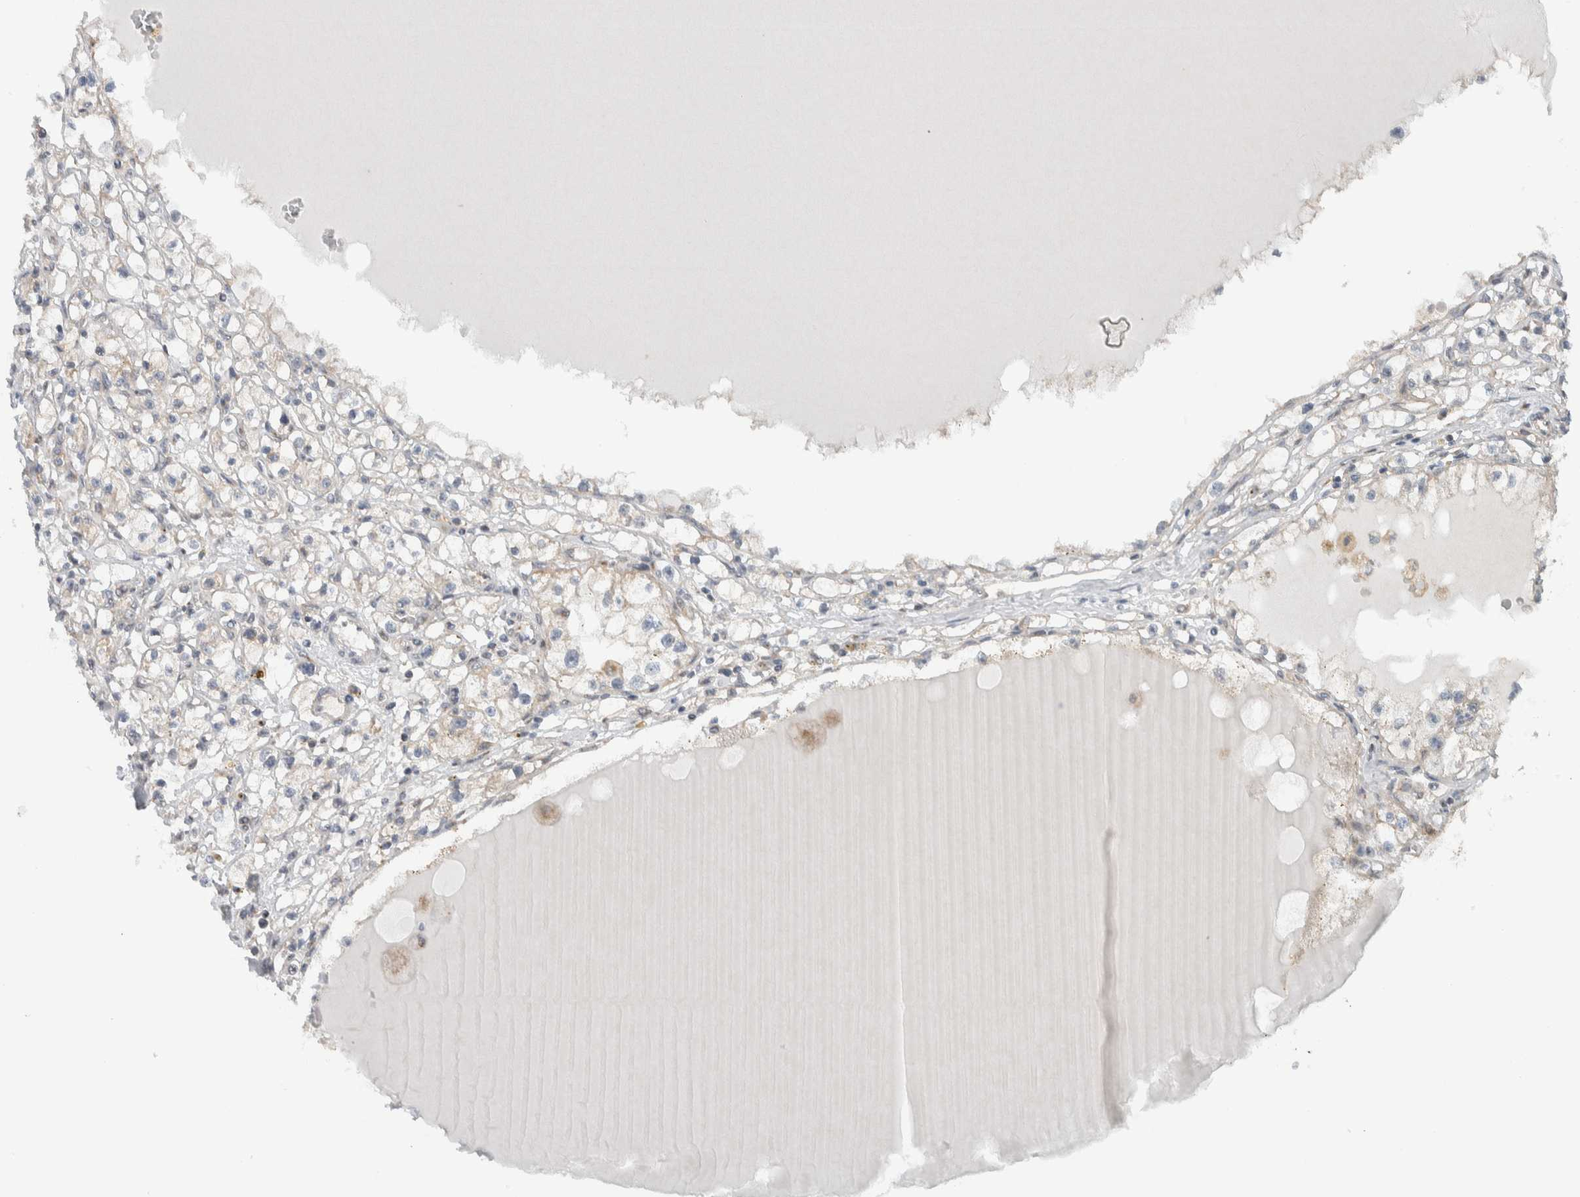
{"staining": {"intensity": "negative", "quantity": "none", "location": "none"}, "tissue": "renal cancer", "cell_type": "Tumor cells", "image_type": "cancer", "snomed": [{"axis": "morphology", "description": "Adenocarcinoma, NOS"}, {"axis": "topography", "description": "Kidney"}], "caption": "IHC photomicrograph of human adenocarcinoma (renal) stained for a protein (brown), which exhibits no expression in tumor cells.", "gene": "RERE", "patient": {"sex": "male", "age": 56}}